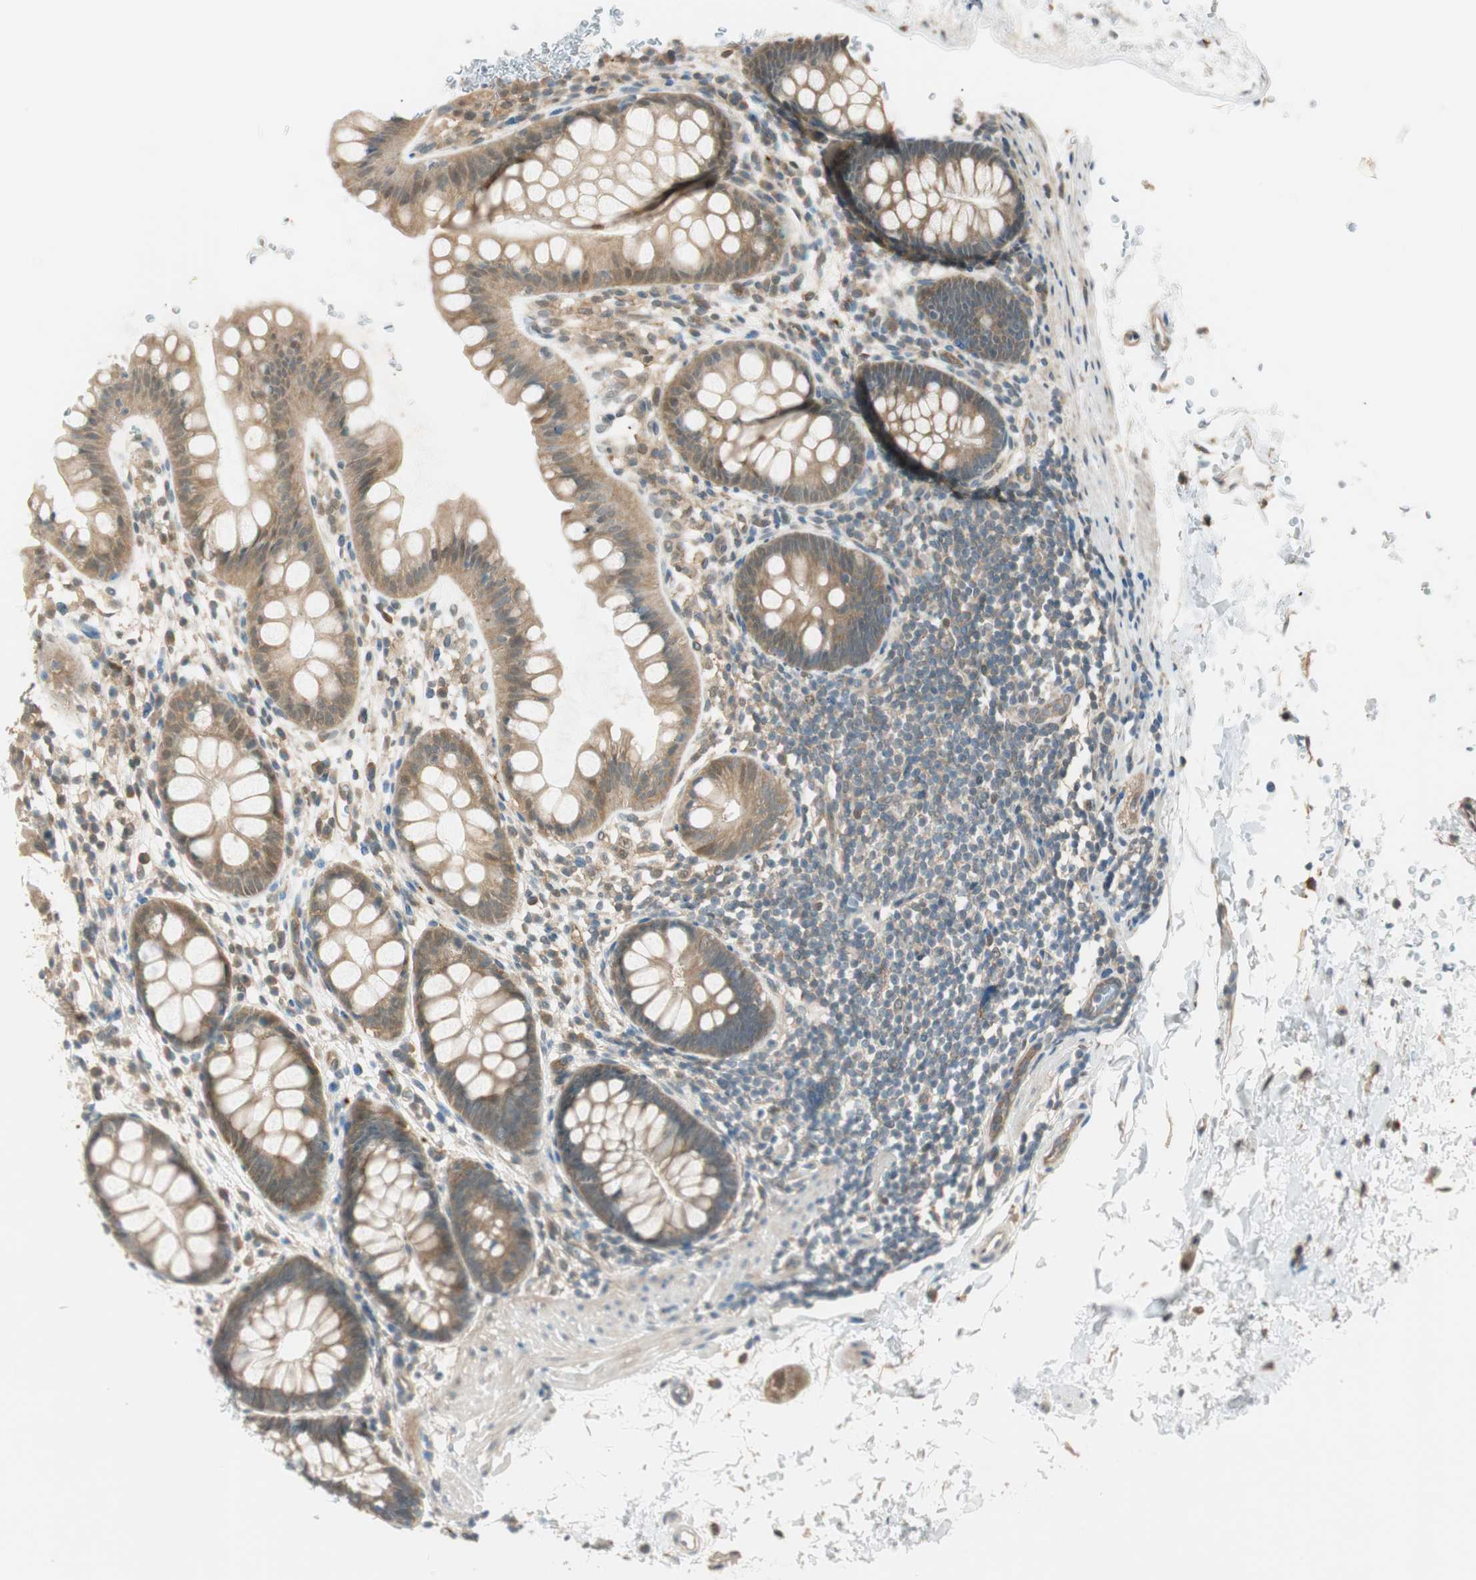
{"staining": {"intensity": "moderate", "quantity": ">75%", "location": "cytoplasmic/membranous"}, "tissue": "rectum", "cell_type": "Glandular cells", "image_type": "normal", "snomed": [{"axis": "morphology", "description": "Normal tissue, NOS"}, {"axis": "topography", "description": "Rectum"}], "caption": "IHC staining of benign rectum, which shows medium levels of moderate cytoplasmic/membranous positivity in approximately >75% of glandular cells indicating moderate cytoplasmic/membranous protein expression. The staining was performed using DAB (3,3'-diaminobenzidine) (brown) for protein detection and nuclei were counterstained in hematoxylin (blue).", "gene": "PSMD8", "patient": {"sex": "female", "age": 24}}